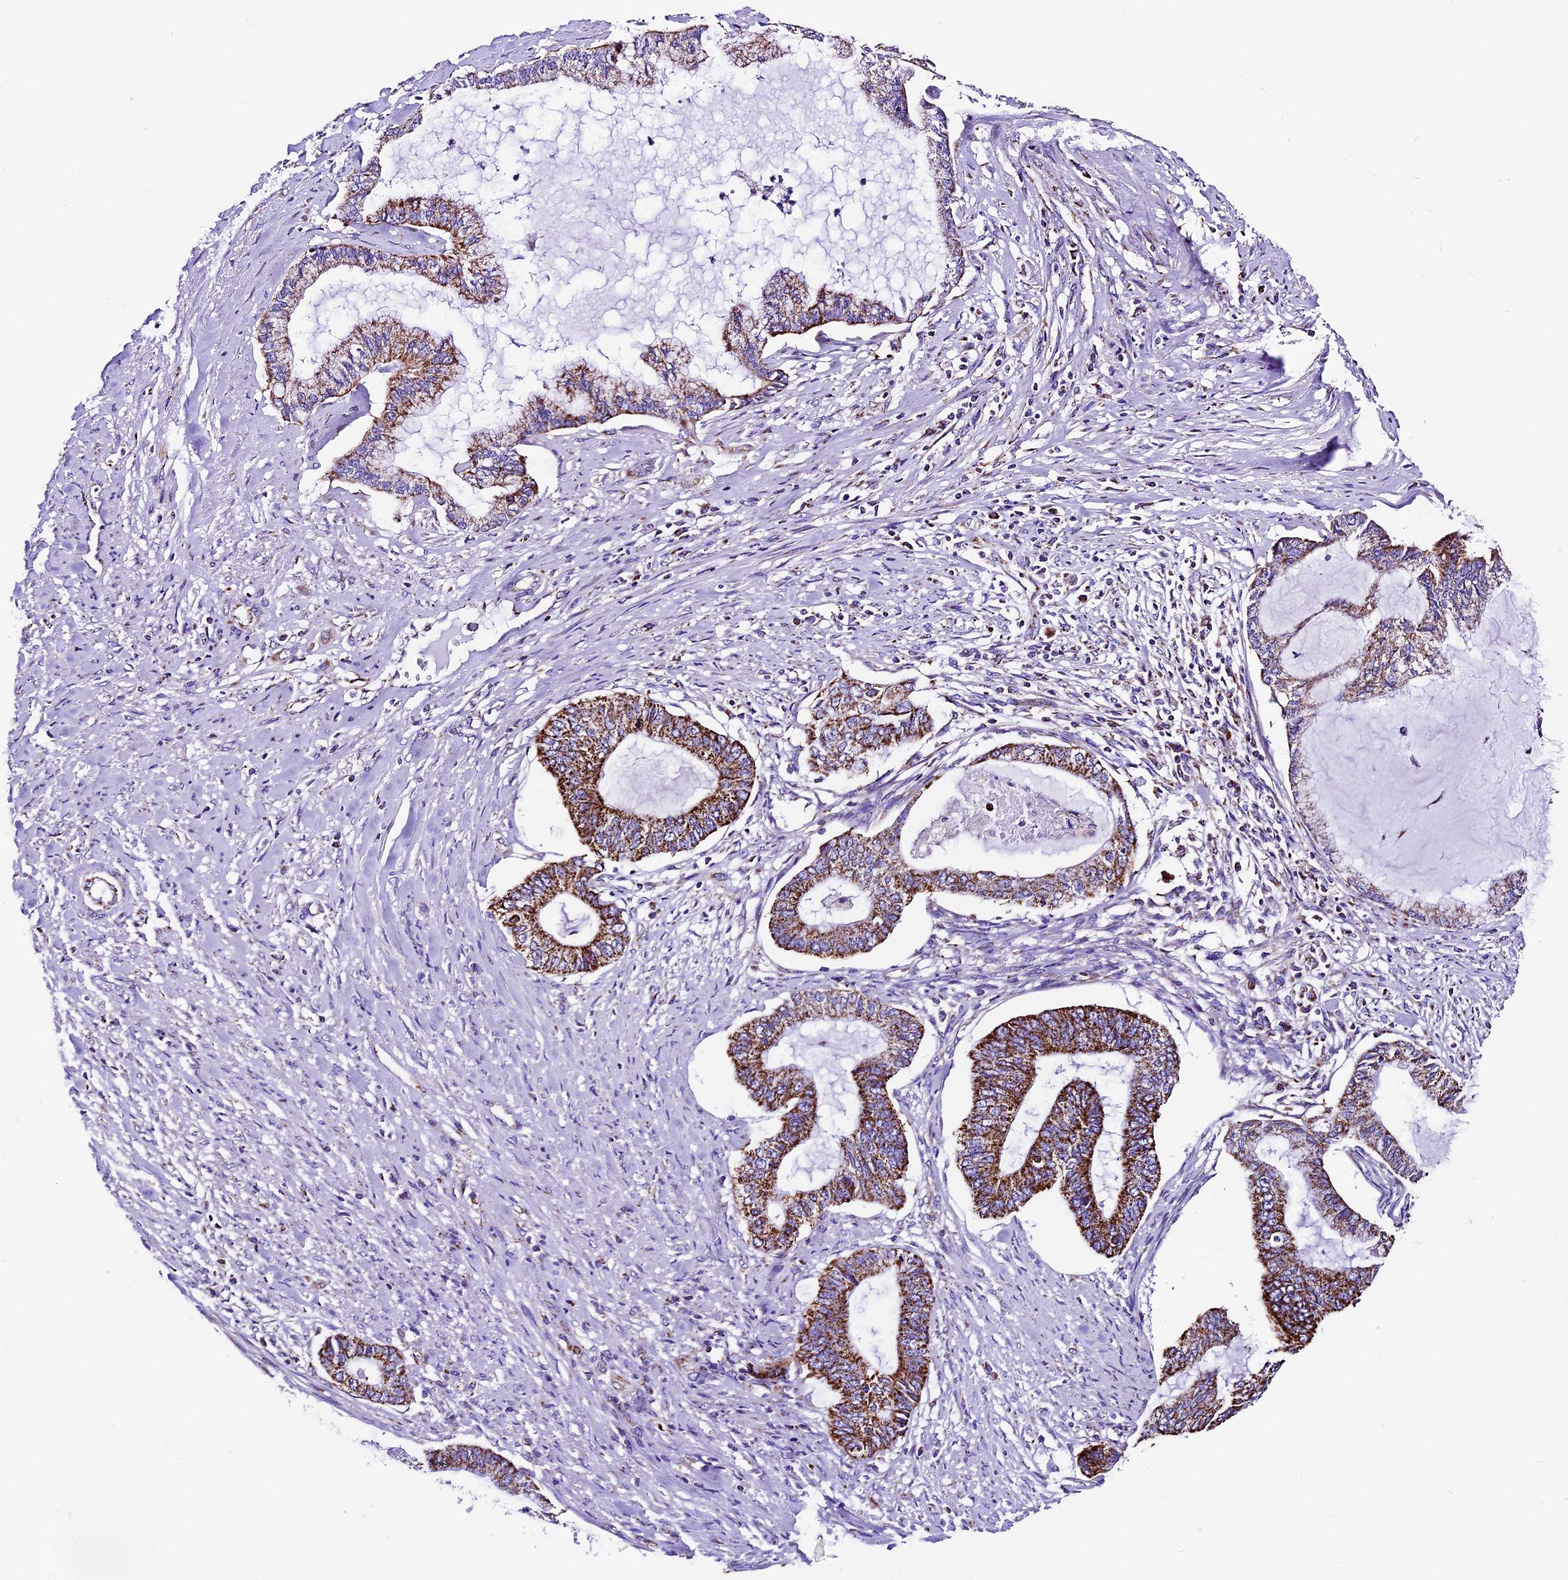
{"staining": {"intensity": "strong", "quantity": ">75%", "location": "cytoplasmic/membranous"}, "tissue": "endometrial cancer", "cell_type": "Tumor cells", "image_type": "cancer", "snomed": [{"axis": "morphology", "description": "Adenocarcinoma, NOS"}, {"axis": "topography", "description": "Endometrium"}], "caption": "Immunohistochemical staining of human adenocarcinoma (endometrial) reveals strong cytoplasmic/membranous protein staining in about >75% of tumor cells. (IHC, brightfield microscopy, high magnification).", "gene": "DCAF5", "patient": {"sex": "female", "age": 86}}